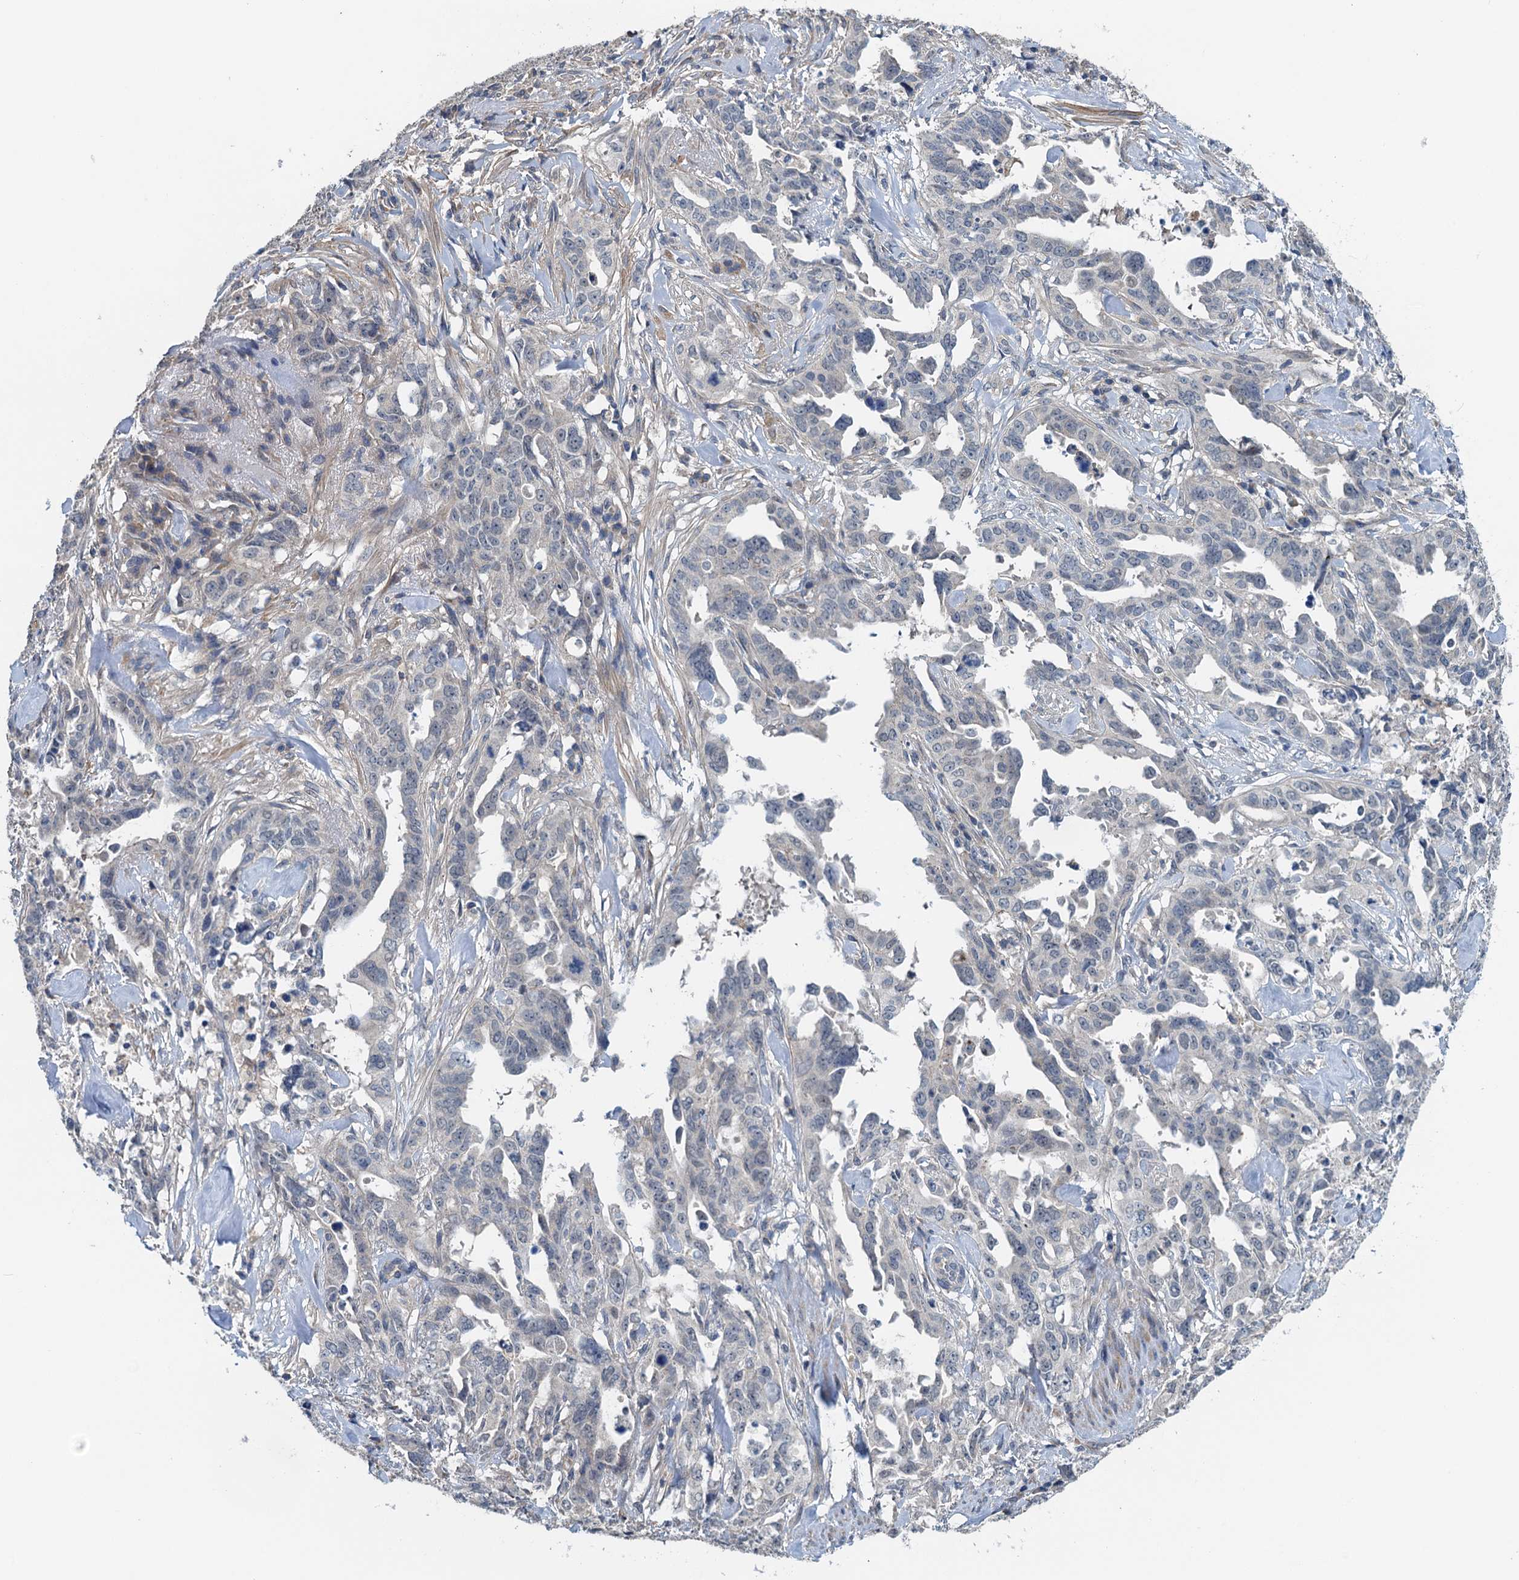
{"staining": {"intensity": "negative", "quantity": "none", "location": "none"}, "tissue": "endometrial cancer", "cell_type": "Tumor cells", "image_type": "cancer", "snomed": [{"axis": "morphology", "description": "Adenocarcinoma, NOS"}, {"axis": "topography", "description": "Endometrium"}], "caption": "Immunohistochemistry micrograph of endometrial cancer (adenocarcinoma) stained for a protein (brown), which demonstrates no expression in tumor cells.", "gene": "ZNF606", "patient": {"sex": "female", "age": 65}}